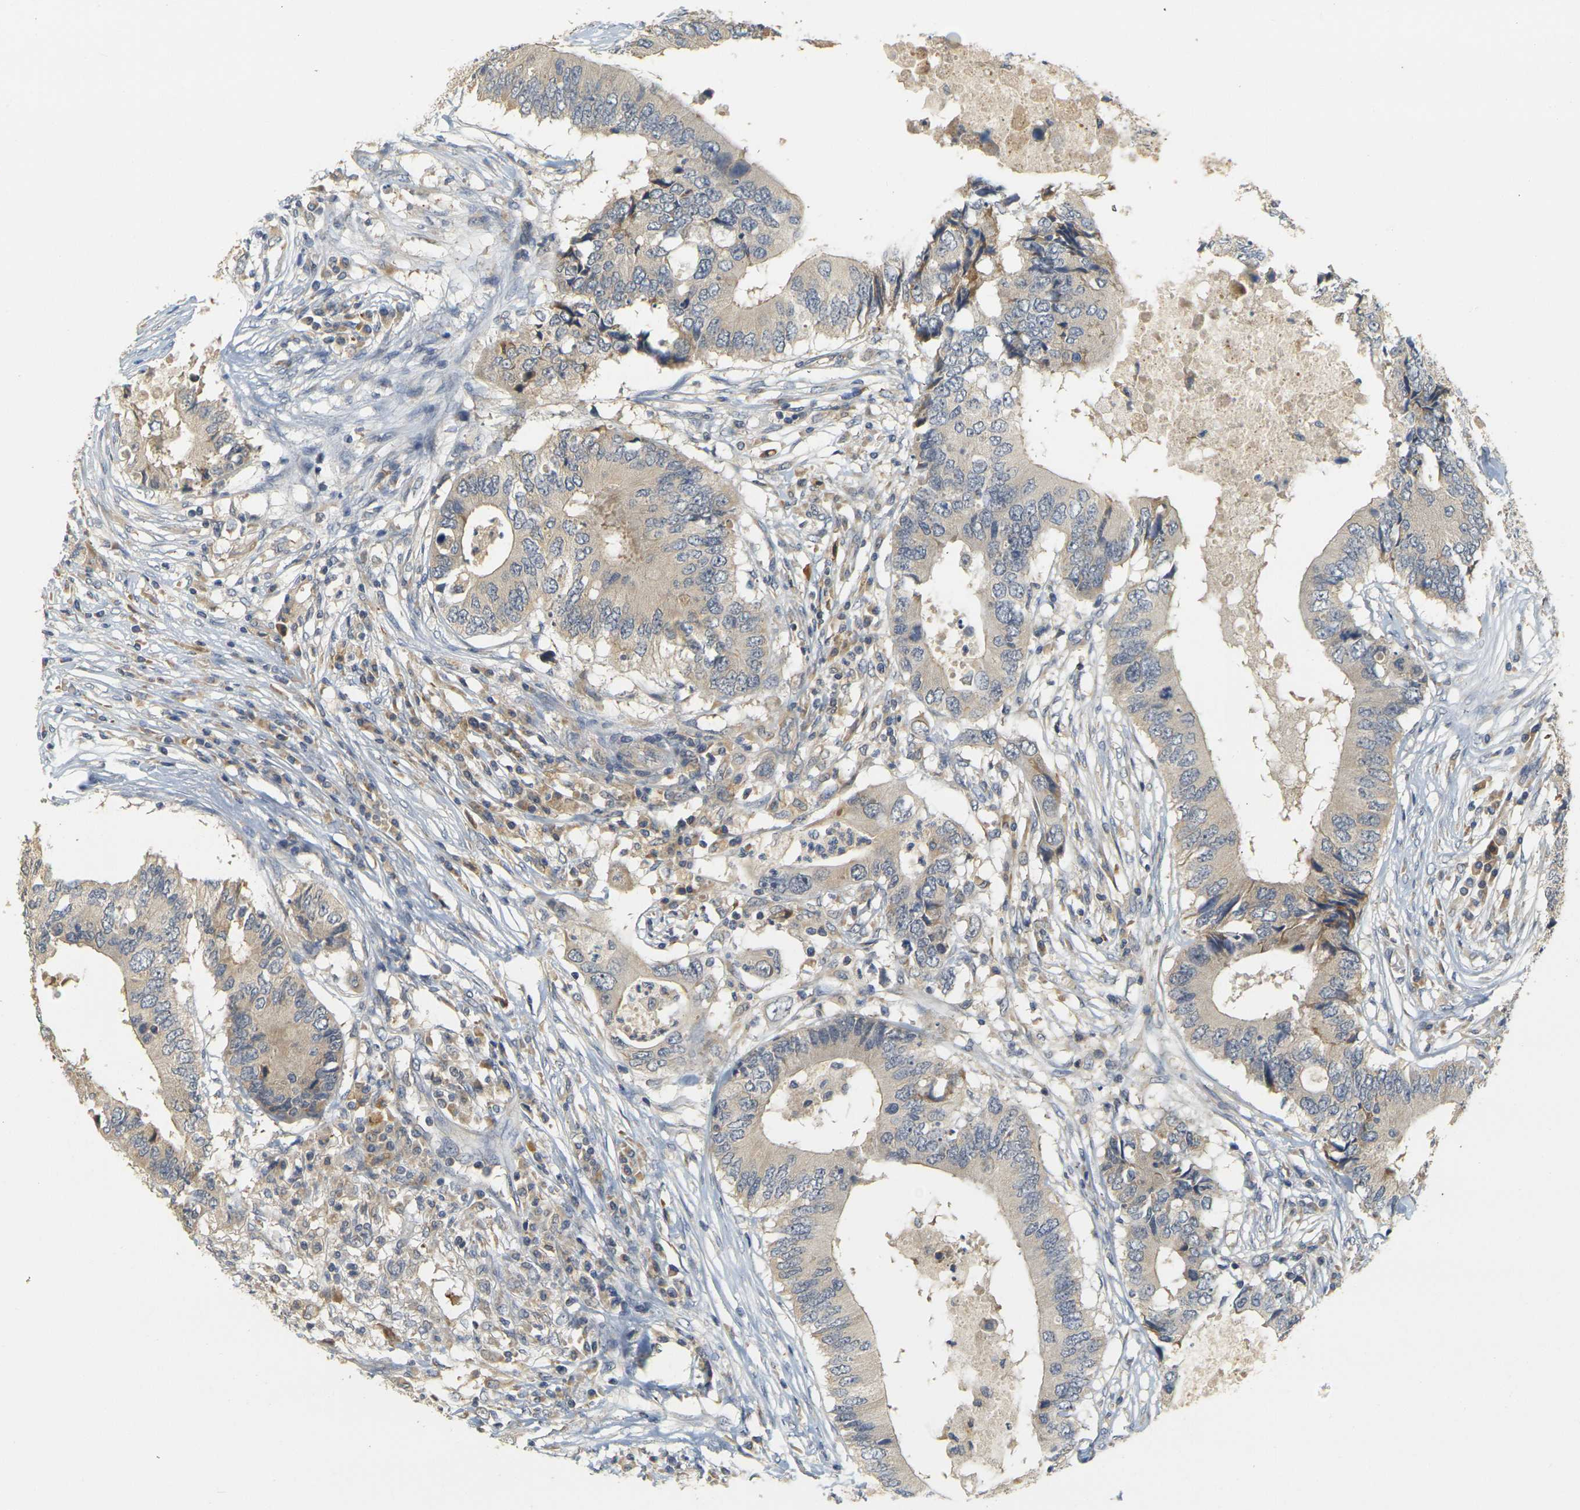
{"staining": {"intensity": "weak", "quantity": ">75%", "location": "cytoplasmic/membranous"}, "tissue": "colorectal cancer", "cell_type": "Tumor cells", "image_type": "cancer", "snomed": [{"axis": "morphology", "description": "Adenocarcinoma, NOS"}, {"axis": "topography", "description": "Colon"}], "caption": "Human adenocarcinoma (colorectal) stained with a protein marker demonstrates weak staining in tumor cells.", "gene": "GDAP1", "patient": {"sex": "male", "age": 71}}